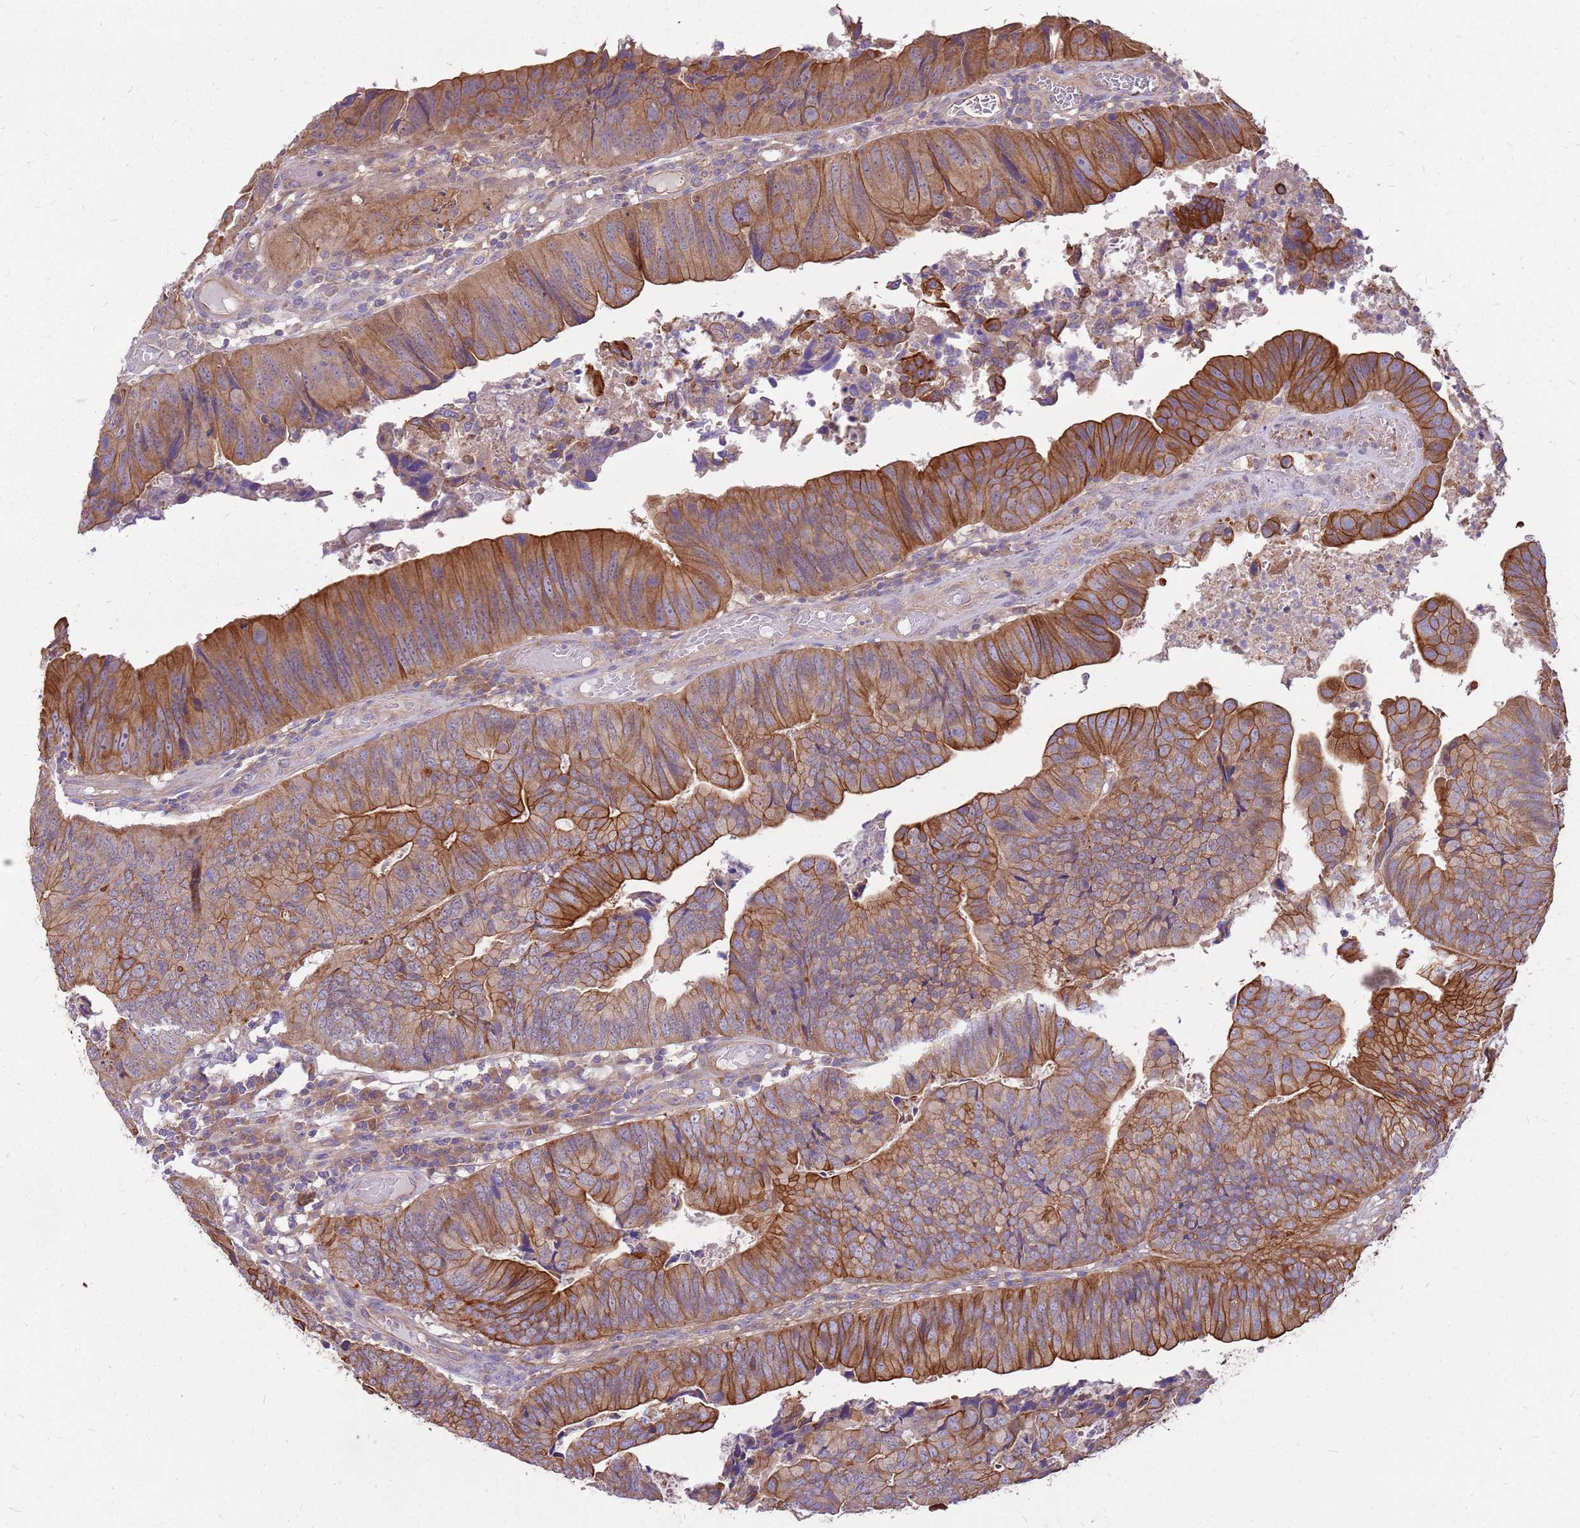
{"staining": {"intensity": "strong", "quantity": "25%-75%", "location": "cytoplasmic/membranous"}, "tissue": "colorectal cancer", "cell_type": "Tumor cells", "image_type": "cancer", "snomed": [{"axis": "morphology", "description": "Adenocarcinoma, NOS"}, {"axis": "topography", "description": "Colon"}], "caption": "Tumor cells show strong cytoplasmic/membranous expression in about 25%-75% of cells in colorectal cancer.", "gene": "WASHC4", "patient": {"sex": "female", "age": 67}}